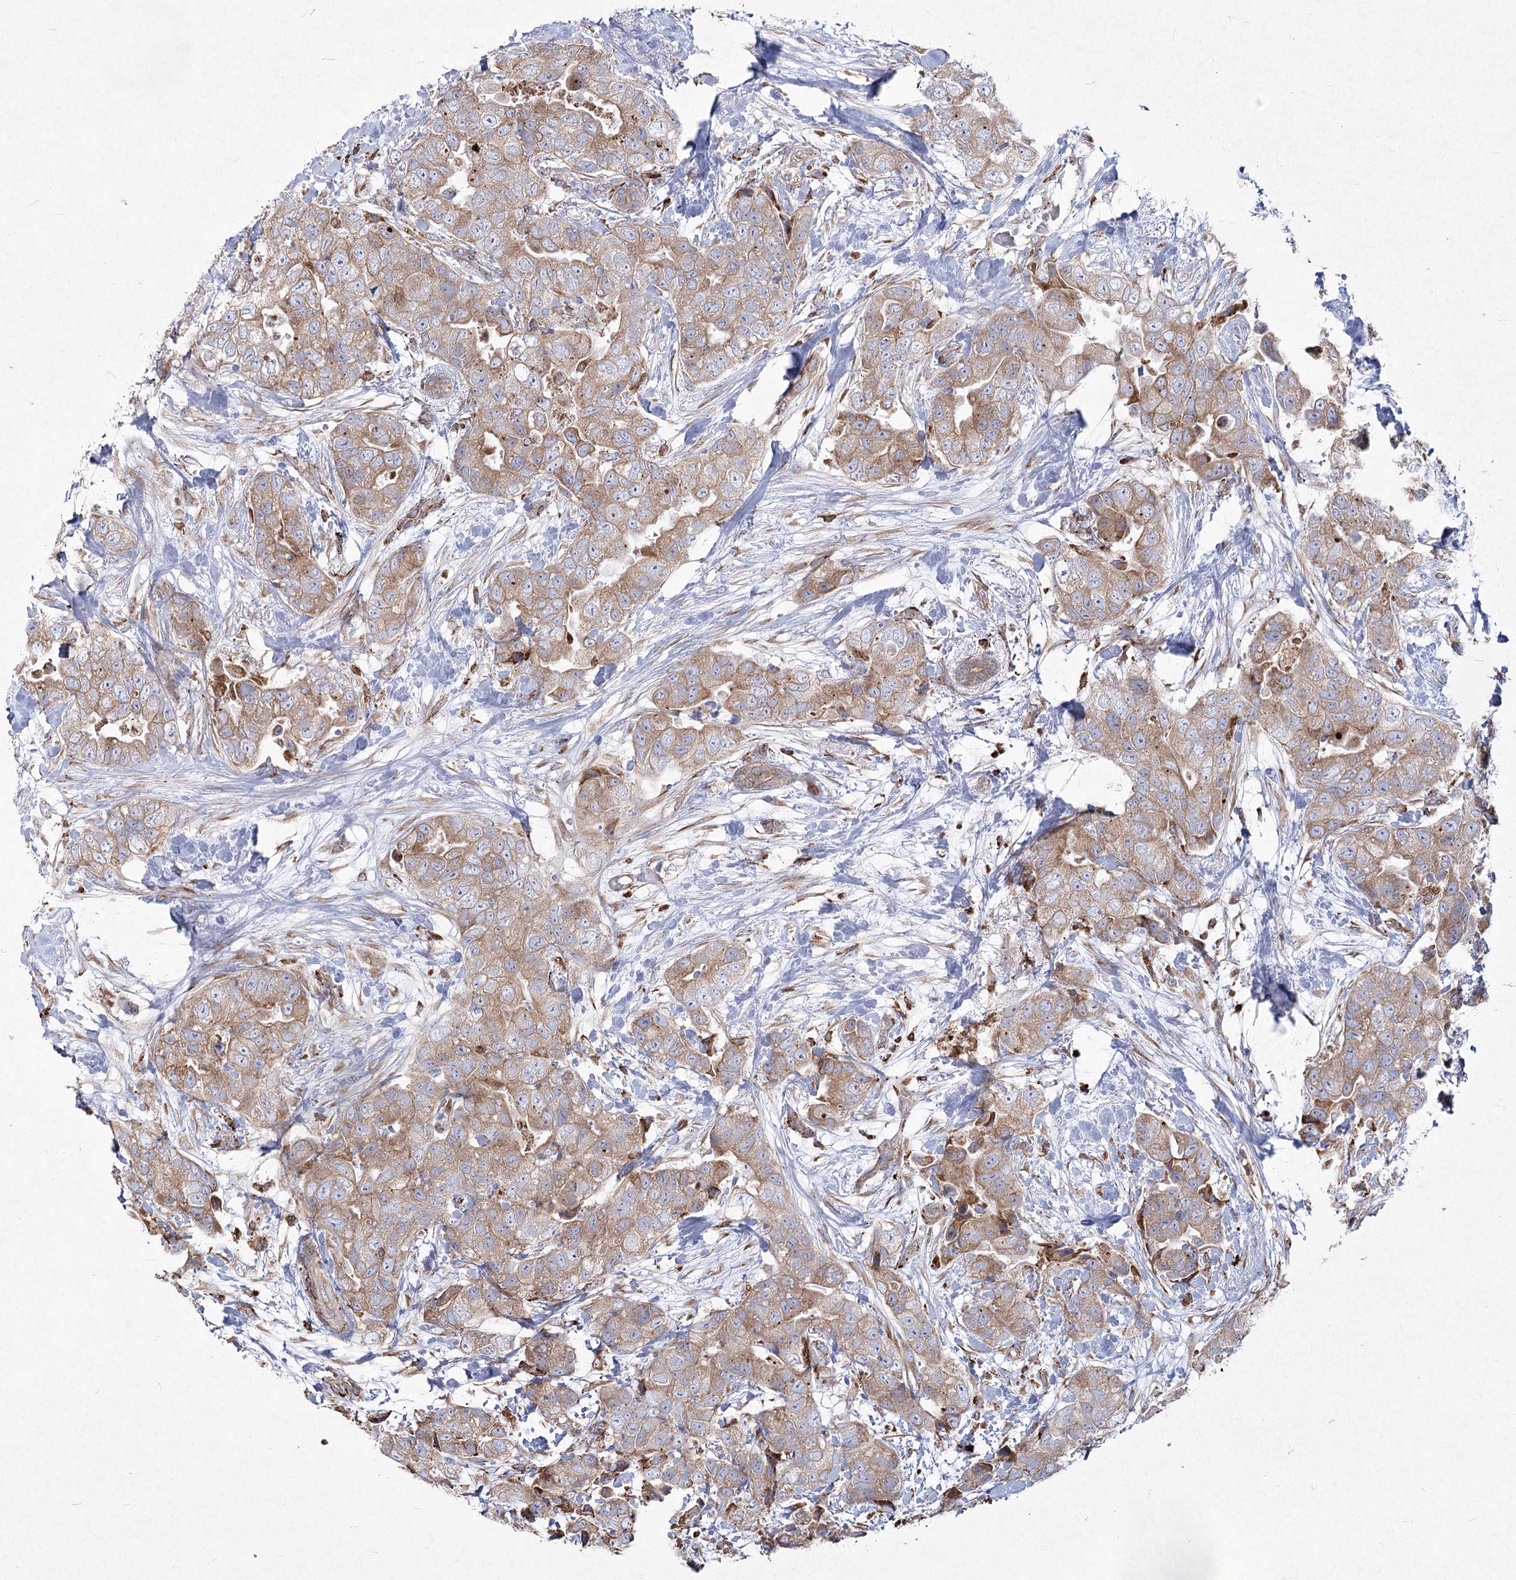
{"staining": {"intensity": "weak", "quantity": ">75%", "location": "cytoplasmic/membranous"}, "tissue": "breast cancer", "cell_type": "Tumor cells", "image_type": "cancer", "snomed": [{"axis": "morphology", "description": "Duct carcinoma"}, {"axis": "topography", "description": "Breast"}], "caption": "This is an image of immunohistochemistry (IHC) staining of breast invasive ductal carcinoma, which shows weak positivity in the cytoplasmic/membranous of tumor cells.", "gene": "NHLRC2", "patient": {"sex": "female", "age": 62}}